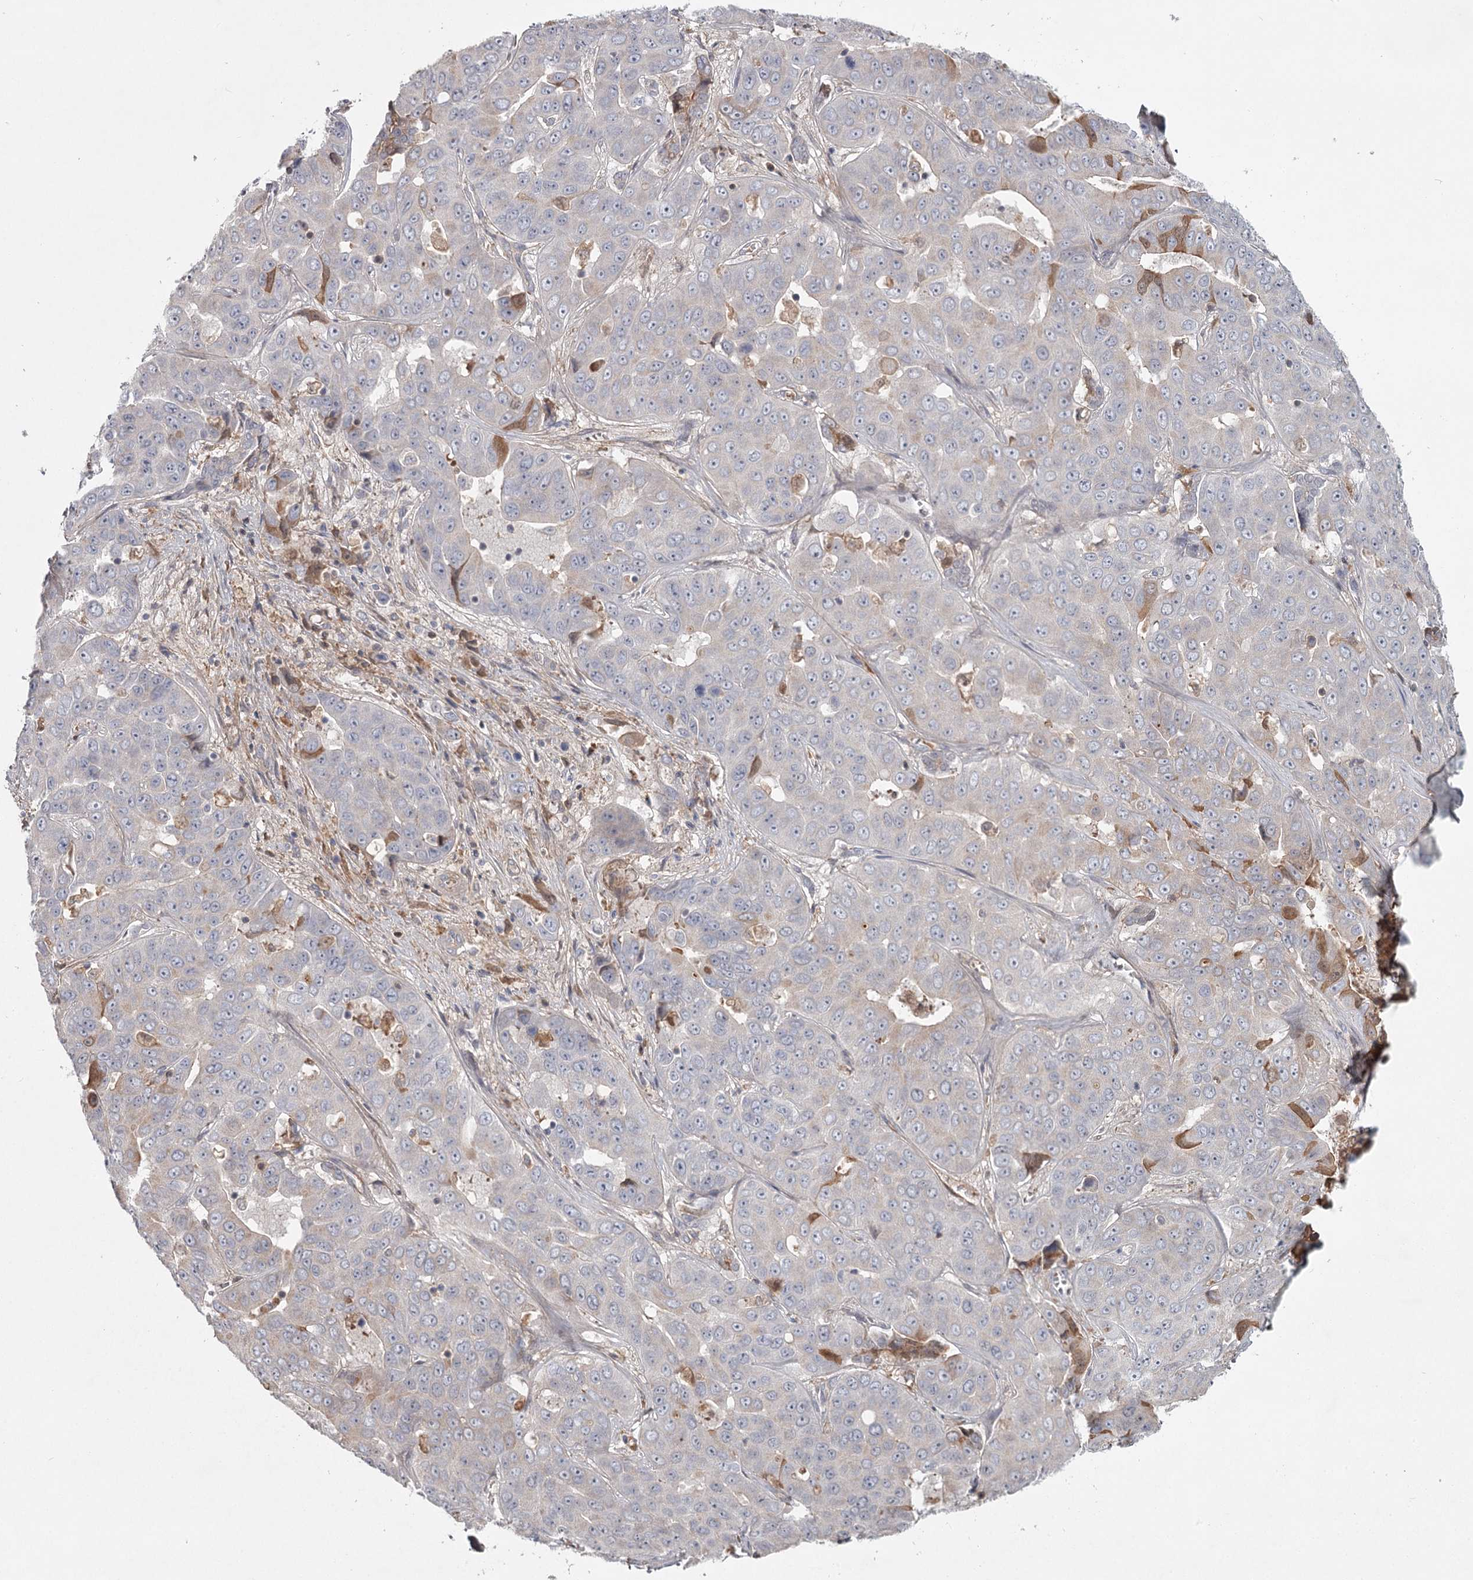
{"staining": {"intensity": "weak", "quantity": "<25%", "location": "cytoplasmic/membranous"}, "tissue": "liver cancer", "cell_type": "Tumor cells", "image_type": "cancer", "snomed": [{"axis": "morphology", "description": "Cholangiocarcinoma"}, {"axis": "topography", "description": "Liver"}], "caption": "This is an IHC photomicrograph of liver cancer. There is no staining in tumor cells.", "gene": "DHRS9", "patient": {"sex": "female", "age": 52}}